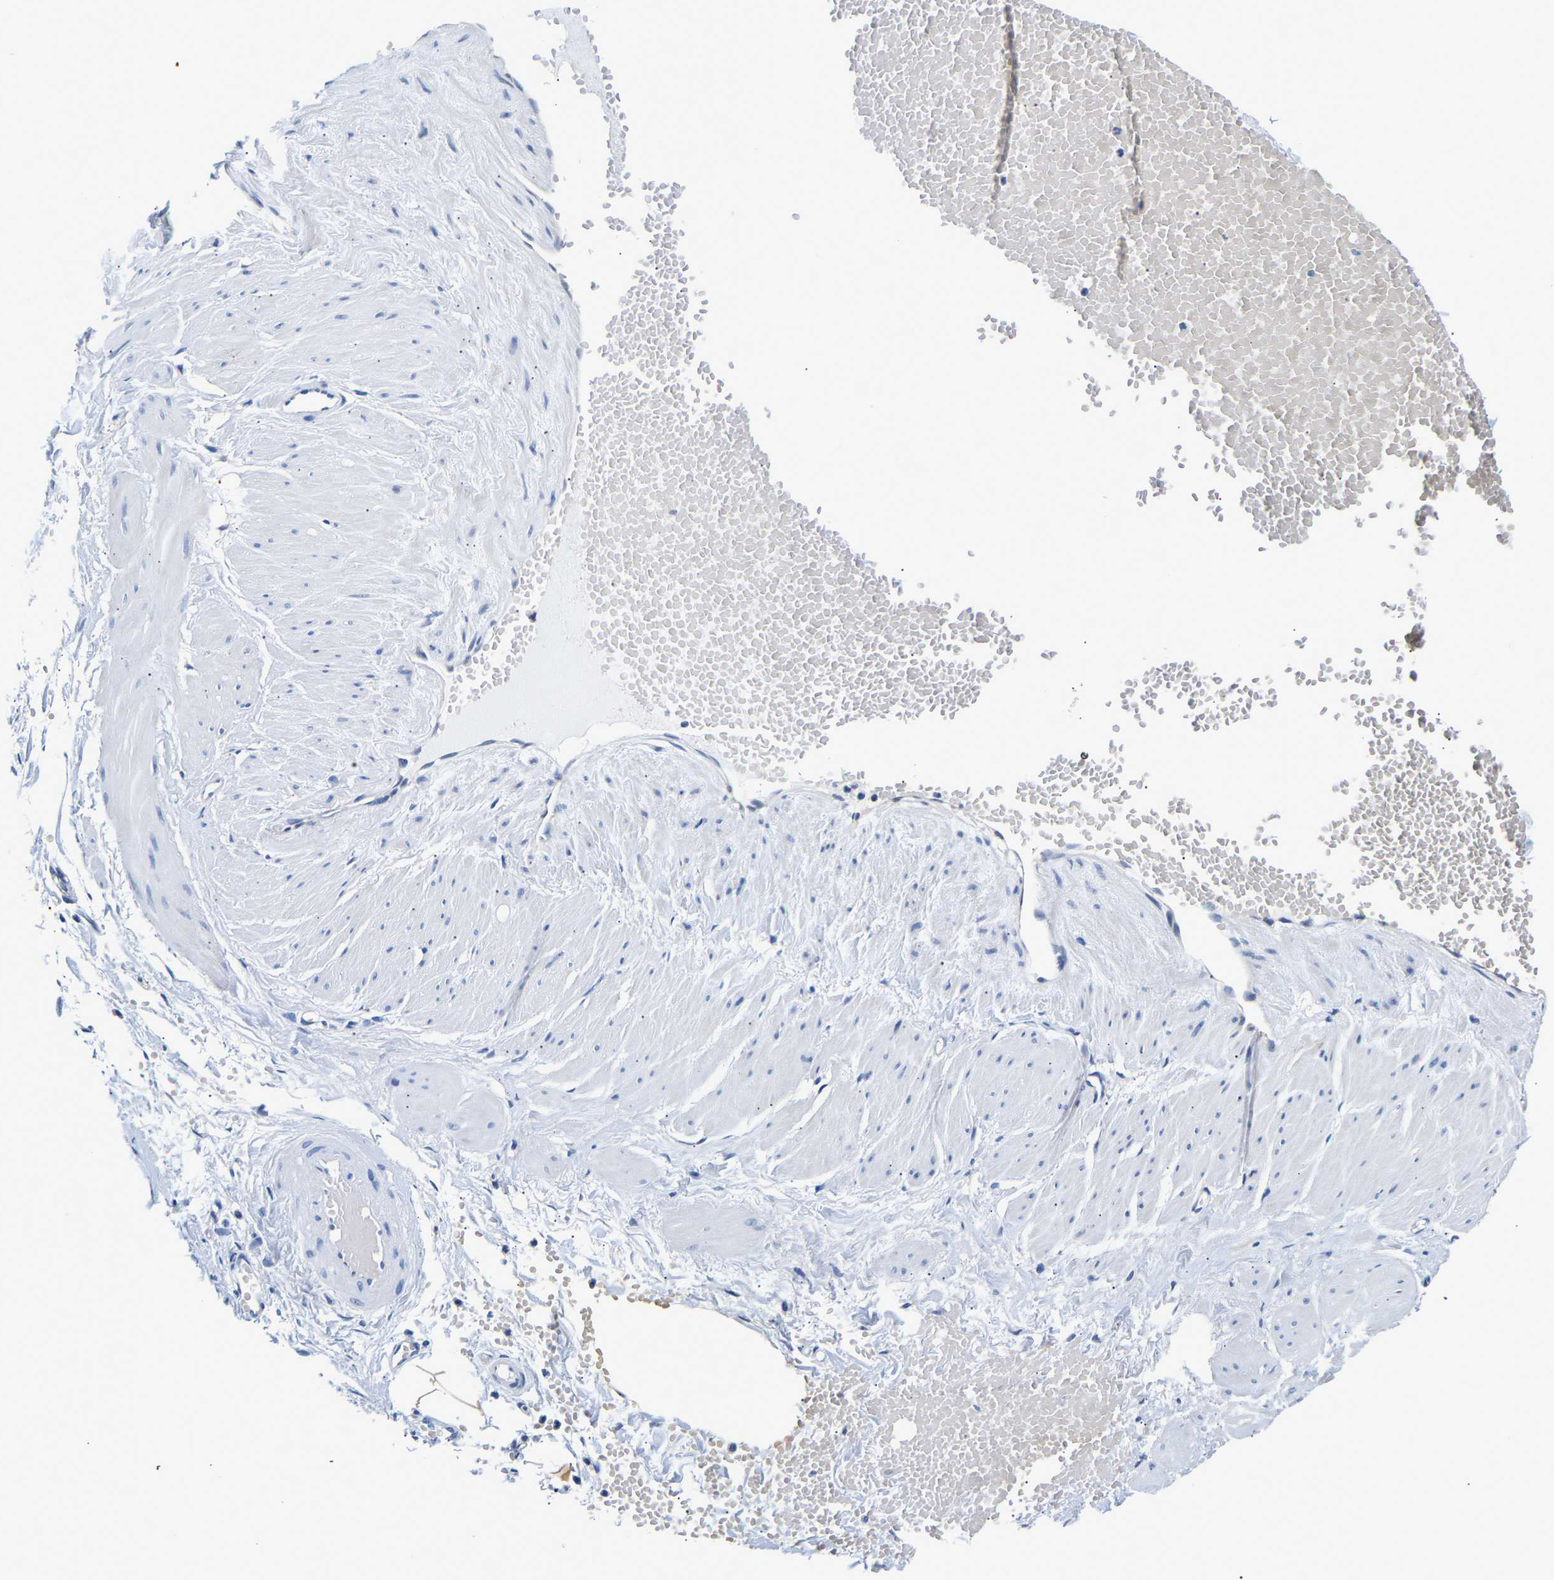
{"staining": {"intensity": "negative", "quantity": "none", "location": "none"}, "tissue": "adipose tissue", "cell_type": "Adipocytes", "image_type": "normal", "snomed": [{"axis": "morphology", "description": "Normal tissue, NOS"}, {"axis": "topography", "description": "Soft tissue"}], "caption": "The micrograph displays no significant positivity in adipocytes of adipose tissue. The staining is performed using DAB brown chromogen with nuclei counter-stained in using hematoxylin.", "gene": "UCHL3", "patient": {"sex": "male", "age": 72}}